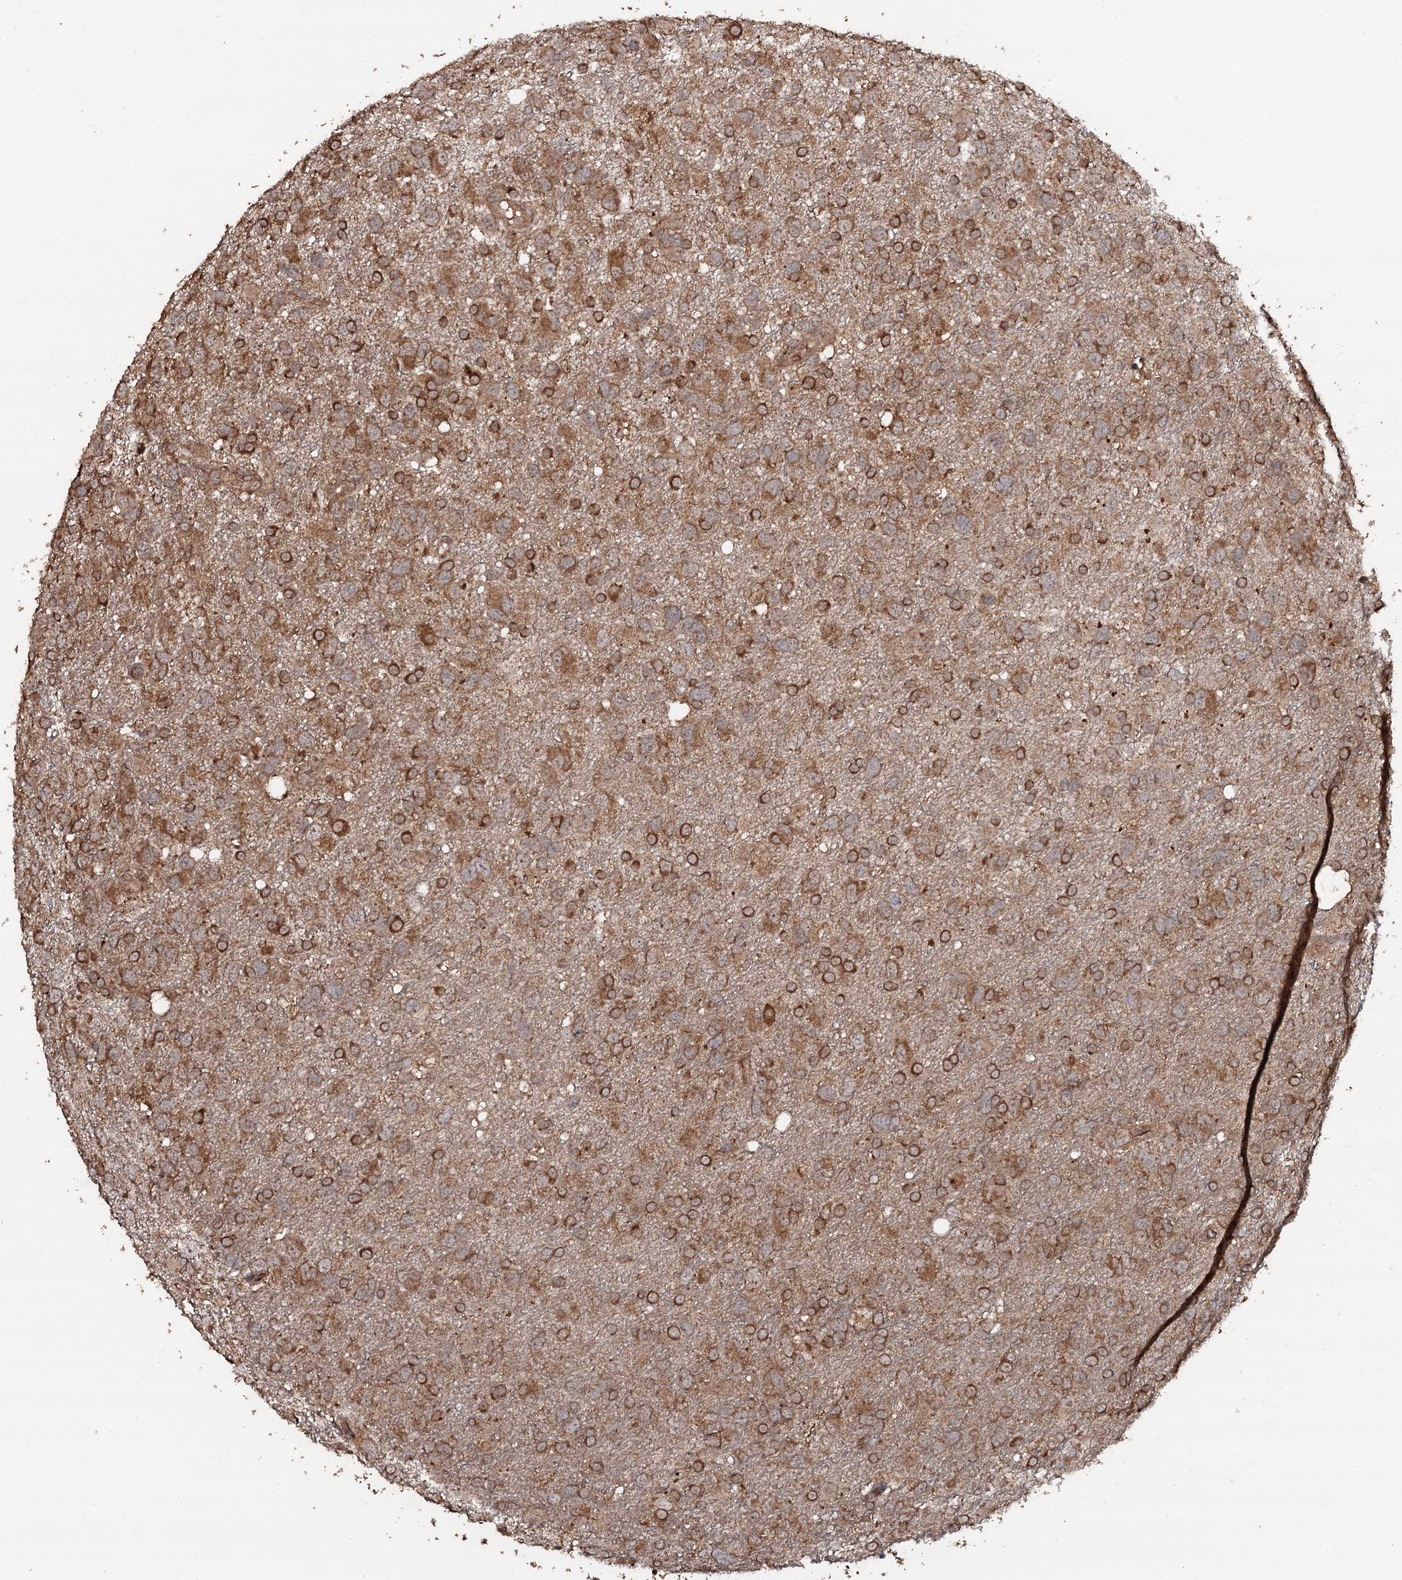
{"staining": {"intensity": "moderate", "quantity": ">75%", "location": "cytoplasmic/membranous"}, "tissue": "glioma", "cell_type": "Tumor cells", "image_type": "cancer", "snomed": [{"axis": "morphology", "description": "Glioma, malignant, High grade"}, {"axis": "topography", "description": "Brain"}], "caption": "The immunohistochemical stain labels moderate cytoplasmic/membranous positivity in tumor cells of glioma tissue. Immunohistochemistry stains the protein in brown and the nuclei are stained blue.", "gene": "ADGRG3", "patient": {"sex": "male", "age": 61}}